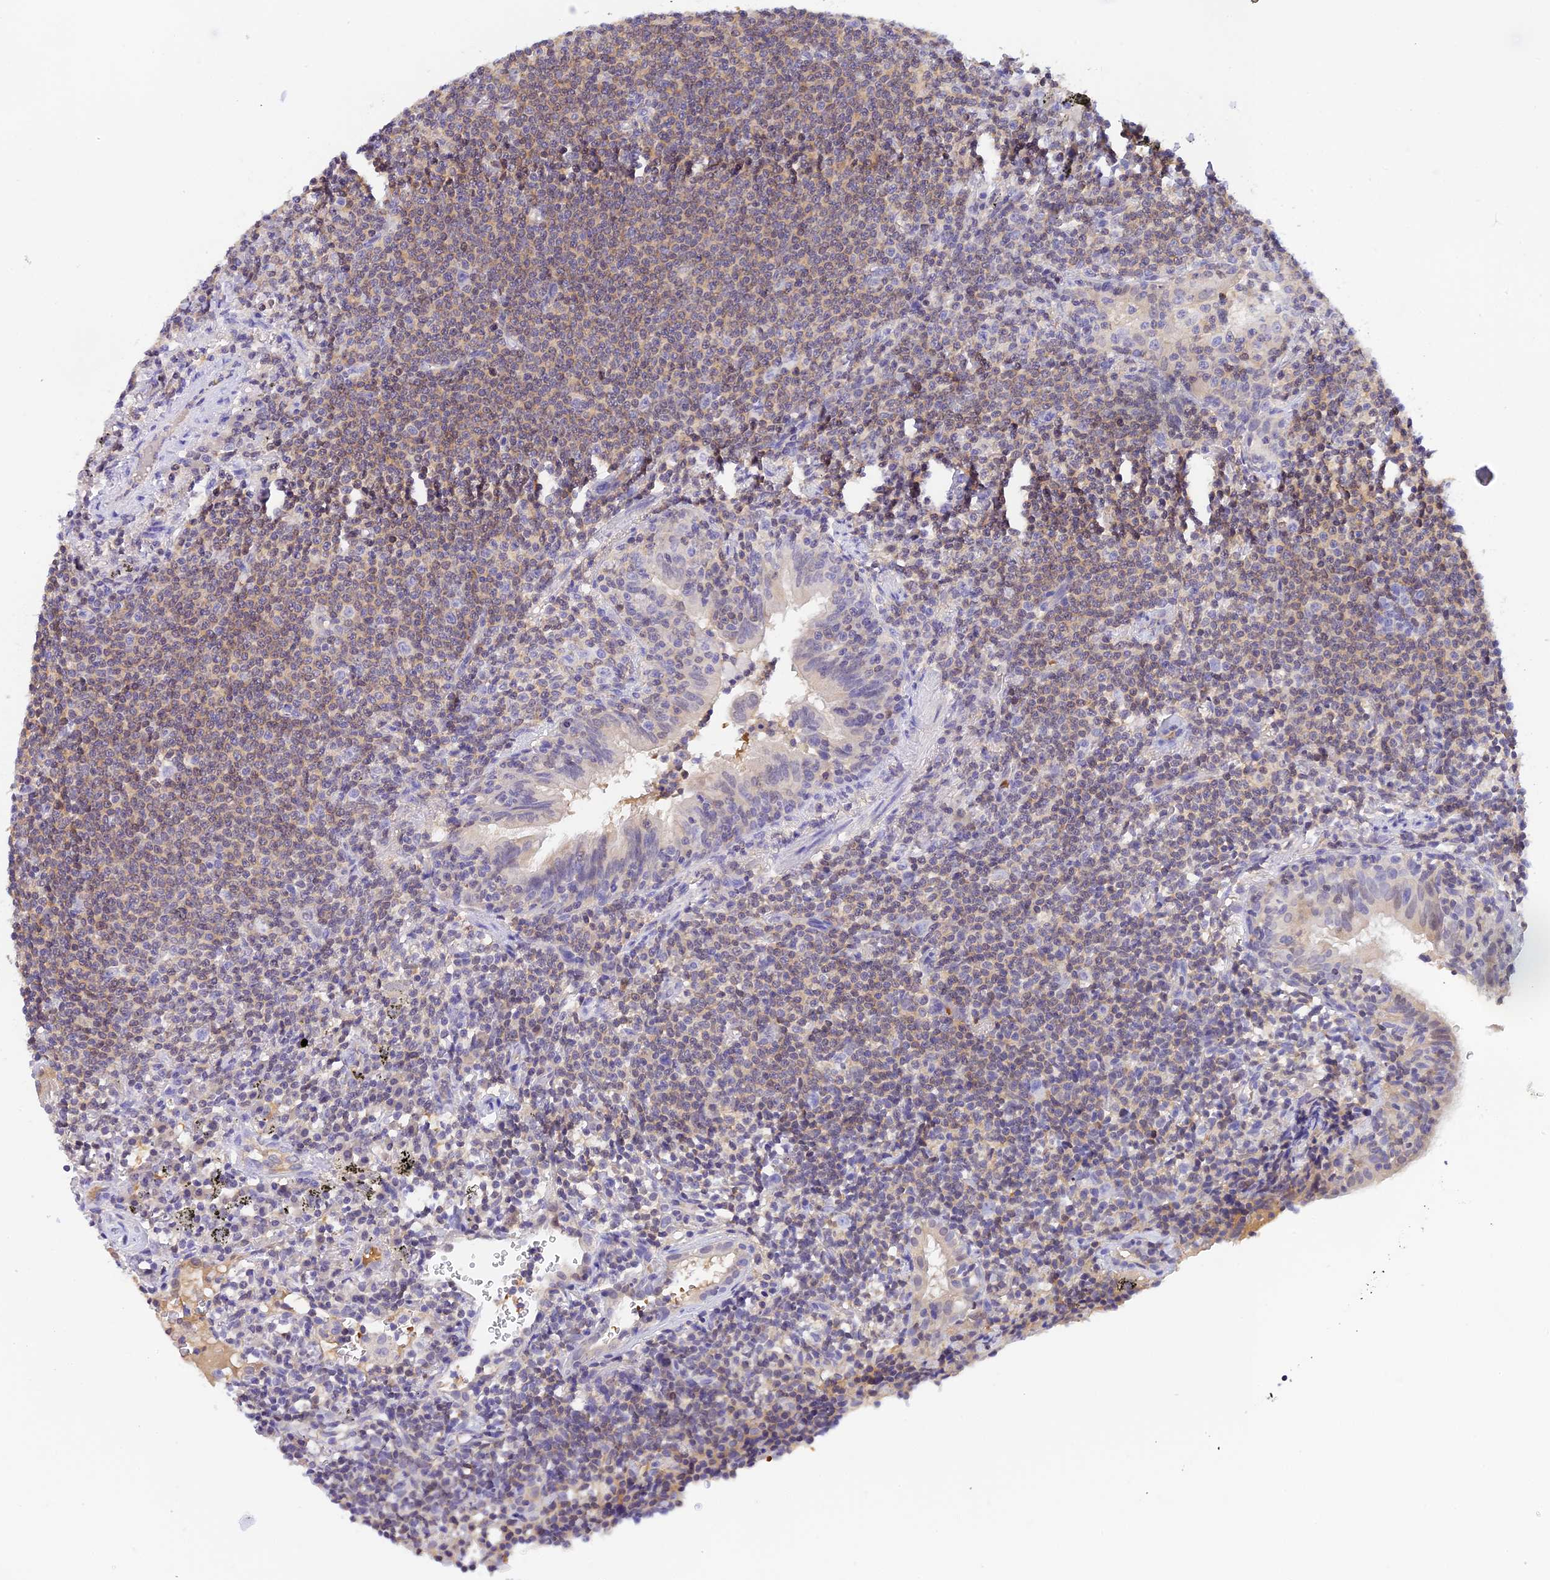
{"staining": {"intensity": "weak", "quantity": "<25%", "location": "cytoplasmic/membranous"}, "tissue": "lymphoma", "cell_type": "Tumor cells", "image_type": "cancer", "snomed": [{"axis": "morphology", "description": "Malignant lymphoma, non-Hodgkin's type, Low grade"}, {"axis": "topography", "description": "Lung"}], "caption": "This is an IHC histopathology image of lymphoma. There is no positivity in tumor cells.", "gene": "HDHD2", "patient": {"sex": "female", "age": 71}}